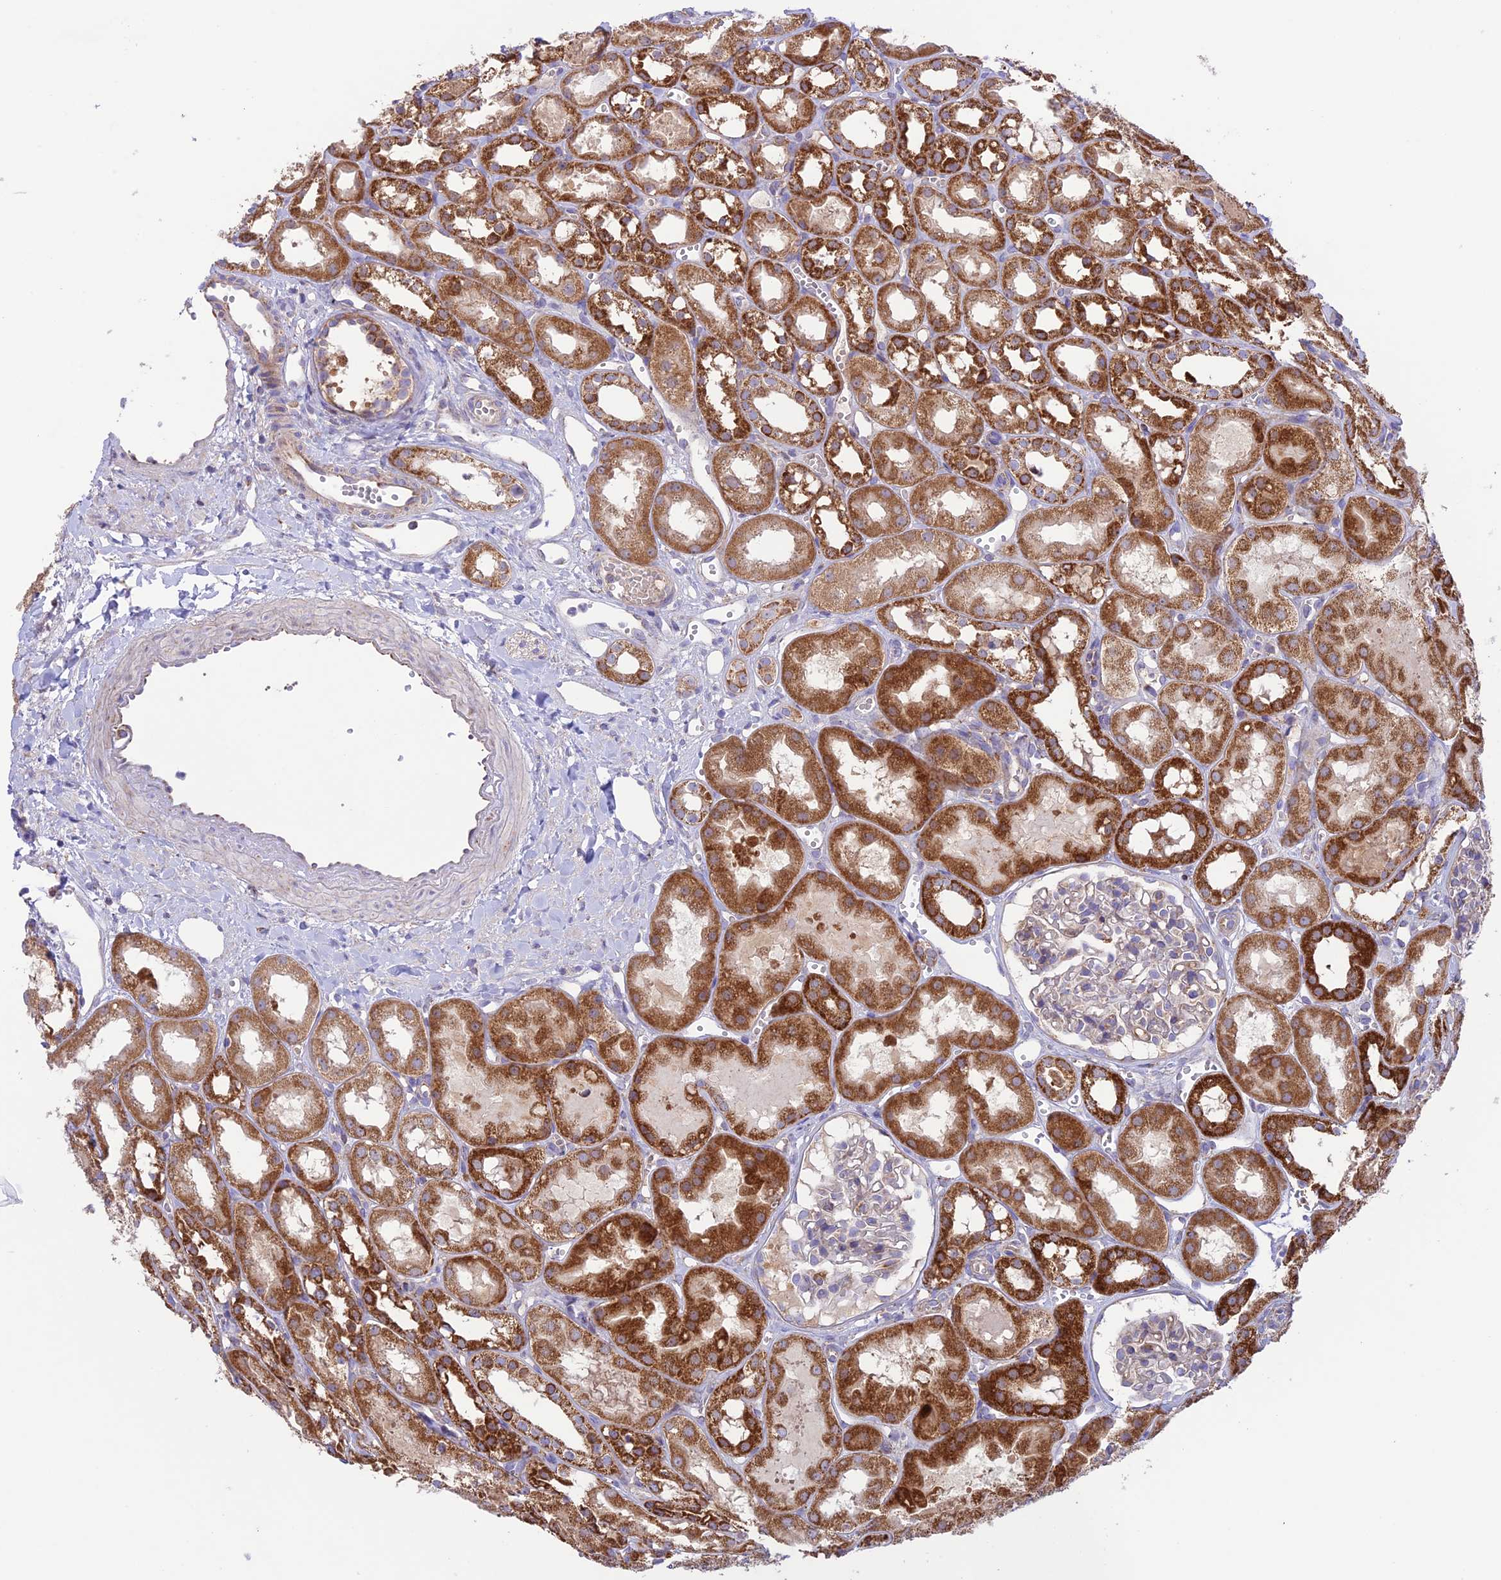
{"staining": {"intensity": "moderate", "quantity": "<25%", "location": "cytoplasmic/membranous"}, "tissue": "kidney", "cell_type": "Cells in glomeruli", "image_type": "normal", "snomed": [{"axis": "morphology", "description": "Normal tissue, NOS"}, {"axis": "topography", "description": "Kidney"}], "caption": "Immunohistochemical staining of unremarkable kidney demonstrates moderate cytoplasmic/membranous protein positivity in about <25% of cells in glomeruli.", "gene": "UAP1L1", "patient": {"sex": "male", "age": 16}}